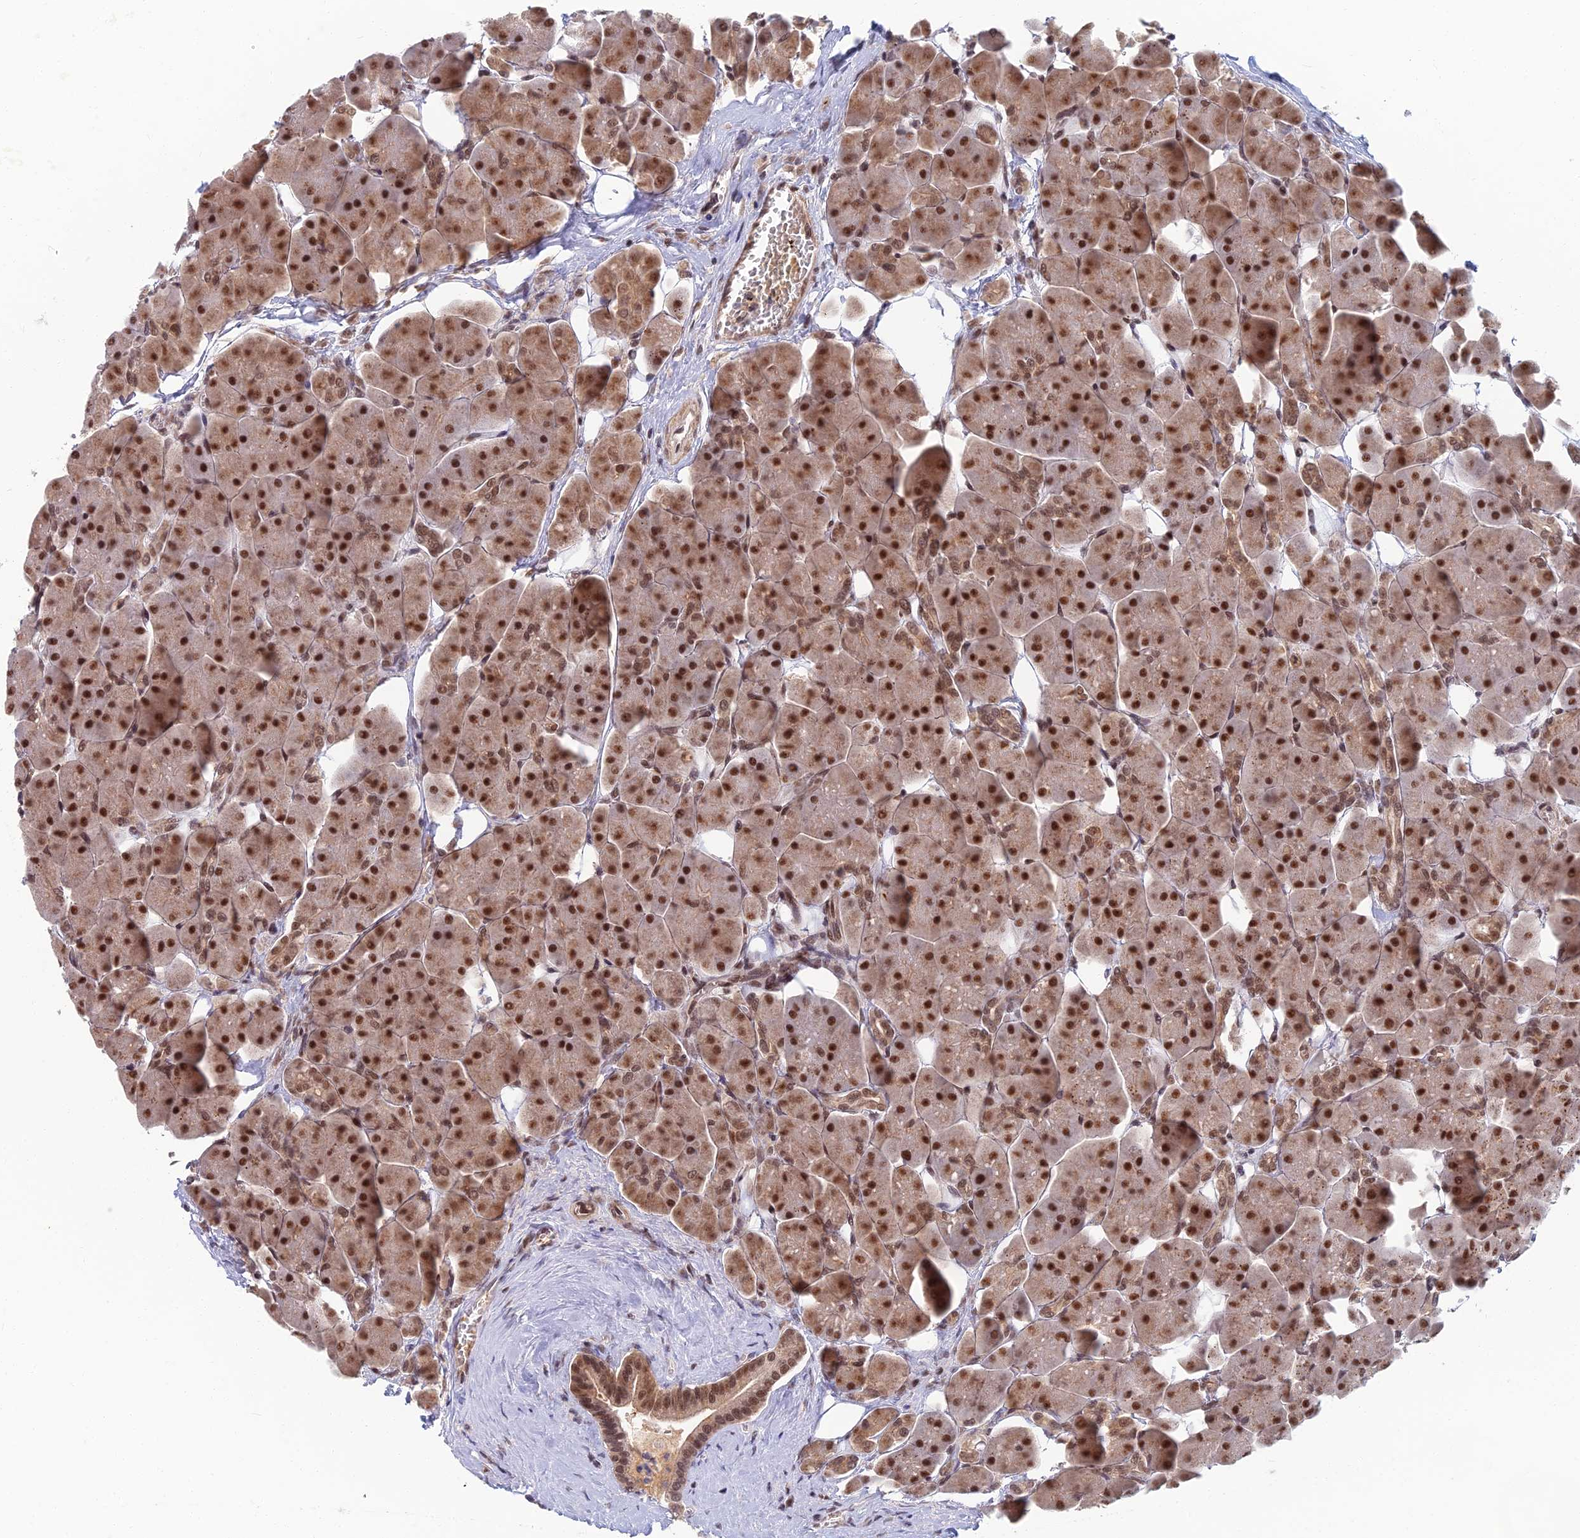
{"staining": {"intensity": "strong", "quantity": ">75%", "location": "cytoplasmic/membranous,nuclear"}, "tissue": "pancreas", "cell_type": "Exocrine glandular cells", "image_type": "normal", "snomed": [{"axis": "morphology", "description": "Normal tissue, NOS"}, {"axis": "topography", "description": "Pancreas"}], "caption": "Exocrine glandular cells show strong cytoplasmic/membranous,nuclear positivity in approximately >75% of cells in benign pancreas.", "gene": "TCEA2", "patient": {"sex": "male", "age": 66}}